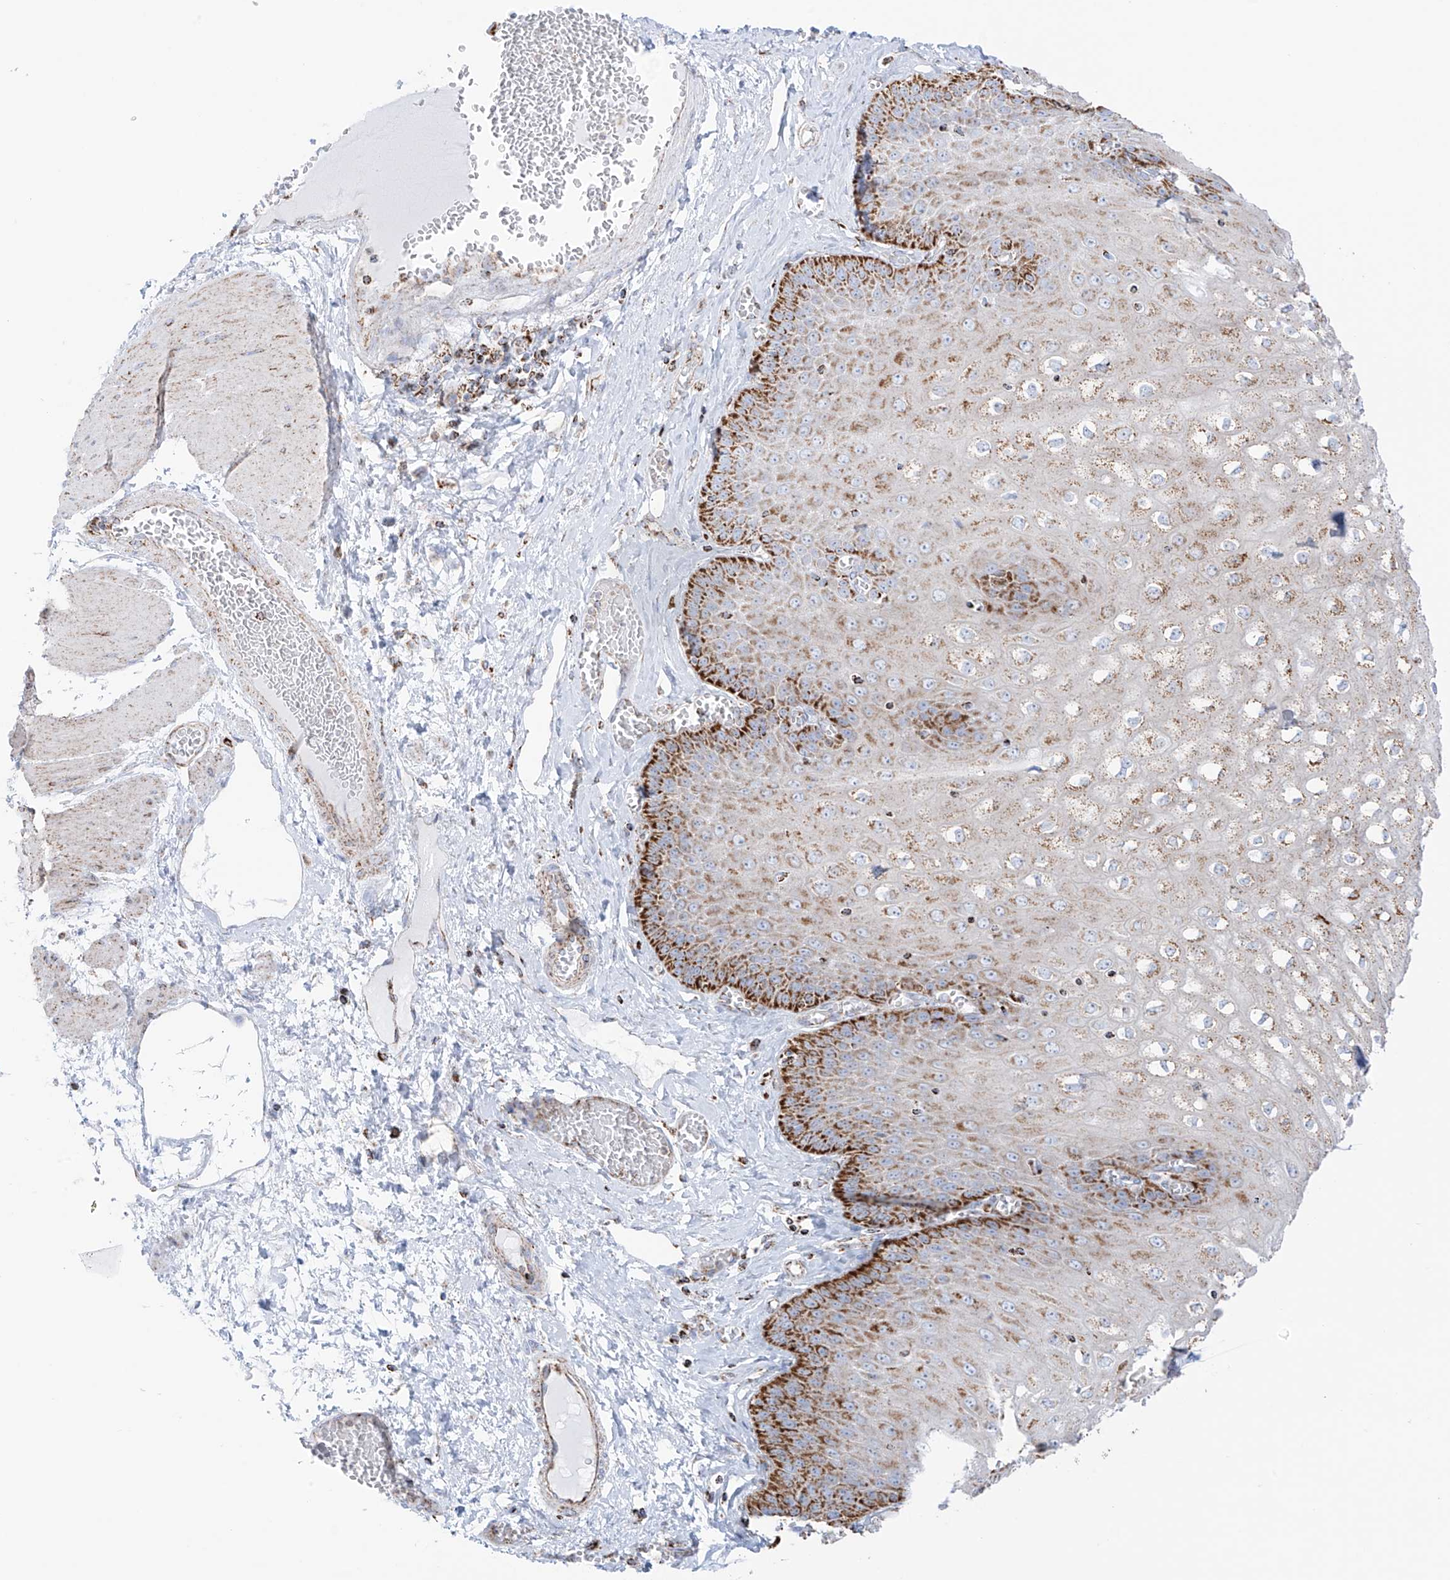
{"staining": {"intensity": "strong", "quantity": ">75%", "location": "cytoplasmic/membranous"}, "tissue": "esophagus", "cell_type": "Squamous epithelial cells", "image_type": "normal", "snomed": [{"axis": "morphology", "description": "Normal tissue, NOS"}, {"axis": "topography", "description": "Esophagus"}], "caption": "Squamous epithelial cells reveal strong cytoplasmic/membranous positivity in about >75% of cells in unremarkable esophagus.", "gene": "XKR3", "patient": {"sex": "male", "age": 60}}